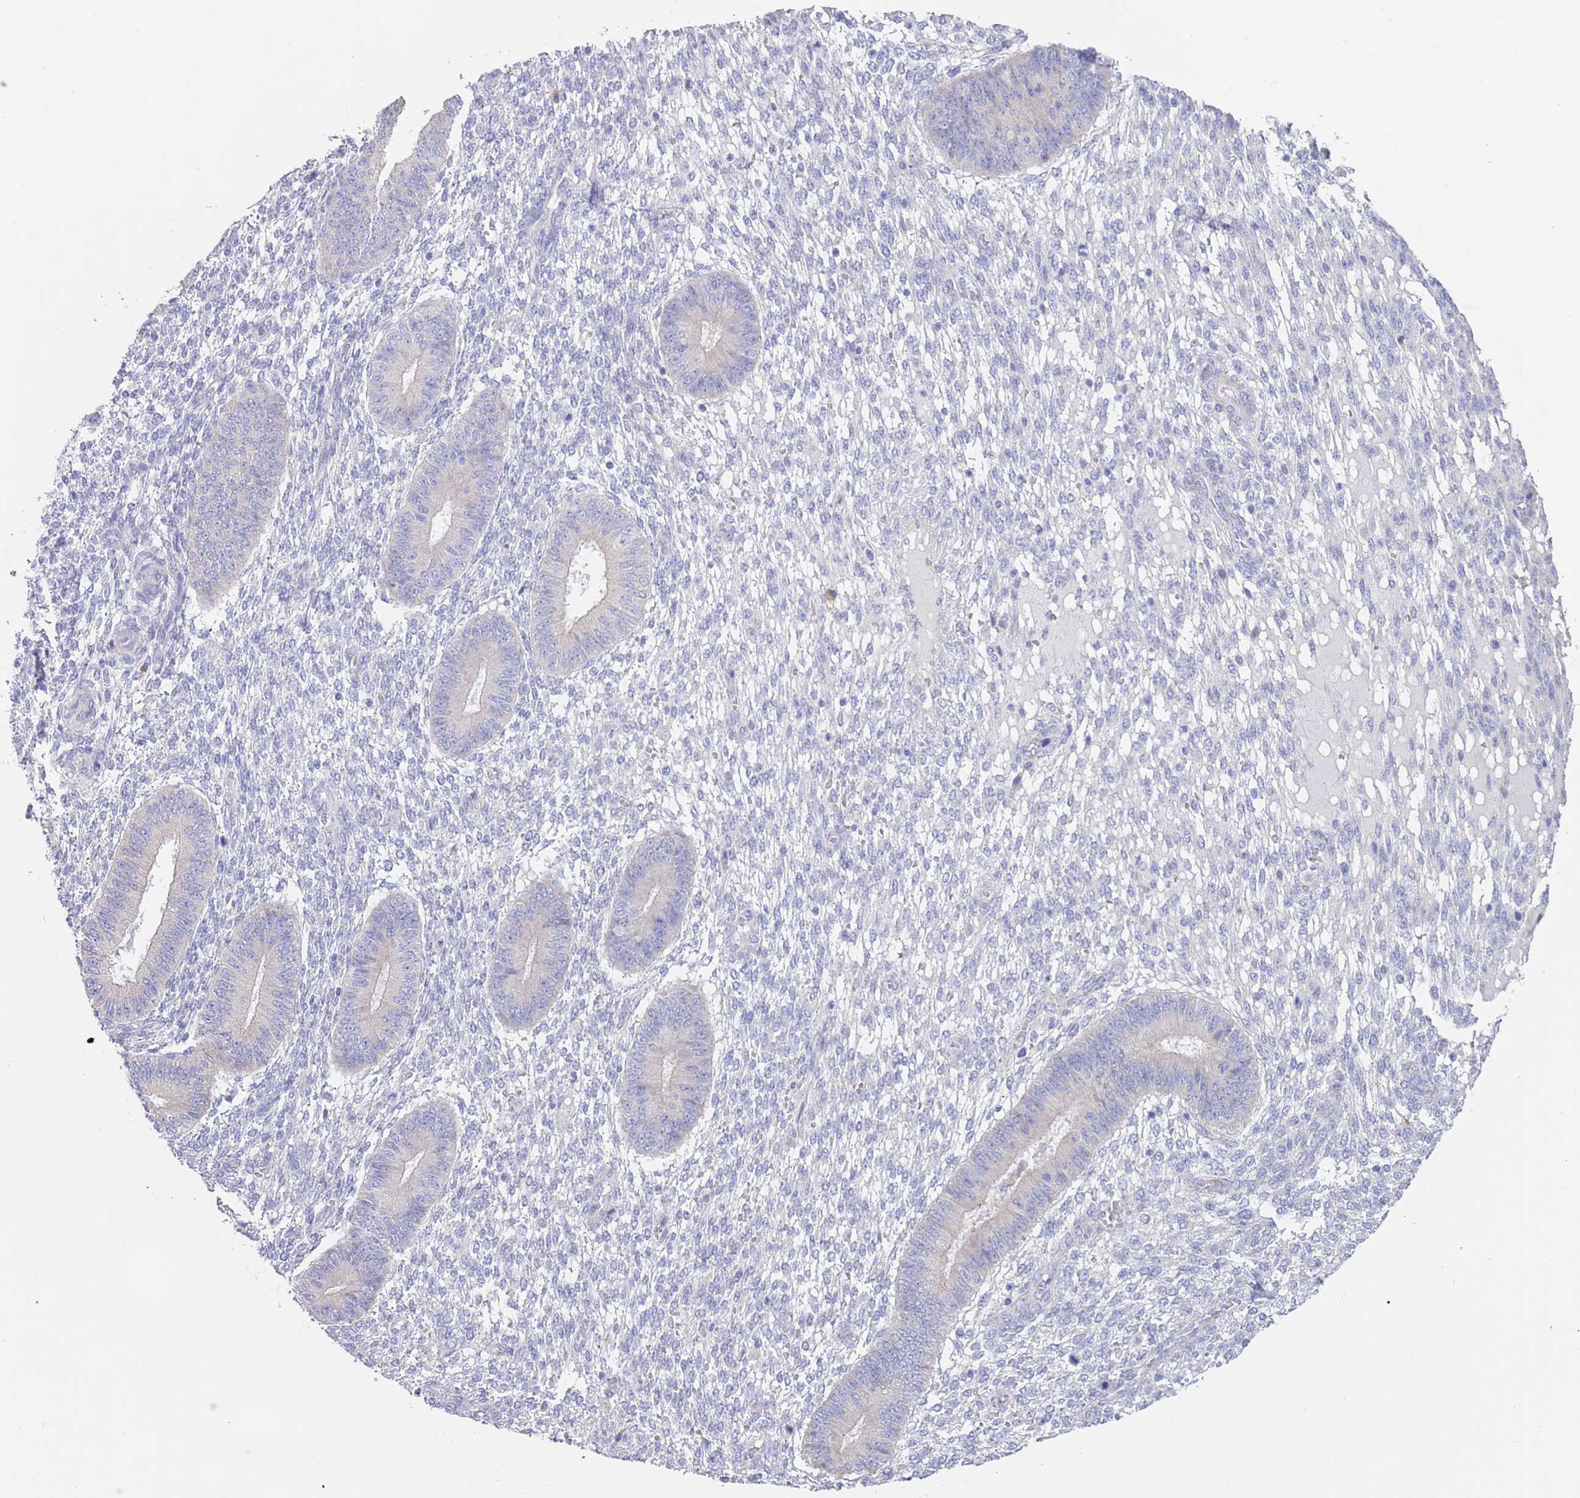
{"staining": {"intensity": "negative", "quantity": "none", "location": "none"}, "tissue": "endometrium", "cell_type": "Cells in endometrial stroma", "image_type": "normal", "snomed": [{"axis": "morphology", "description": "Normal tissue, NOS"}, {"axis": "topography", "description": "Endometrium"}], "caption": "Histopathology image shows no protein staining in cells in endometrial stroma of unremarkable endometrium.", "gene": "CCDC149", "patient": {"sex": "female", "age": 49}}